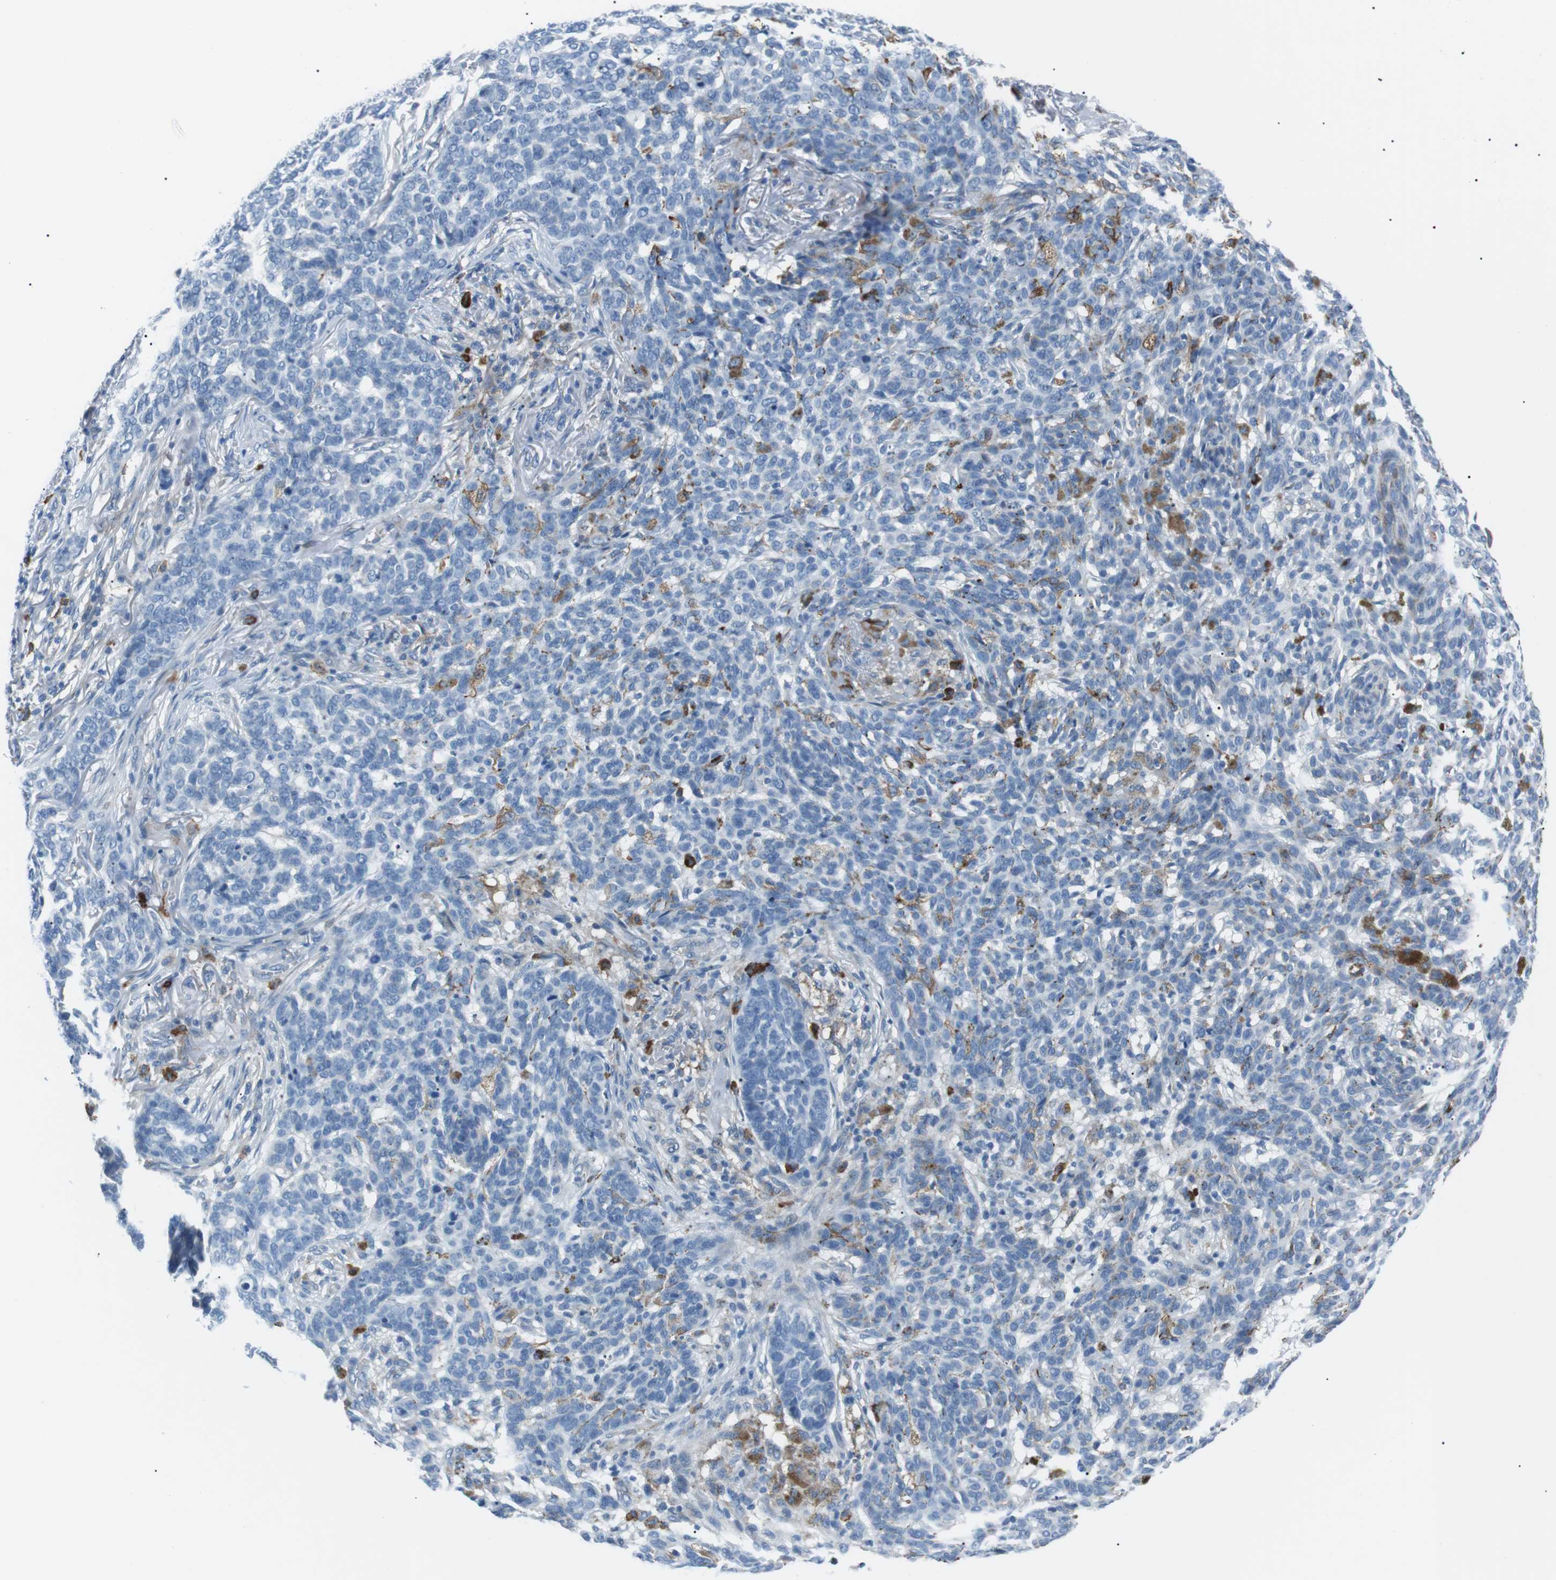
{"staining": {"intensity": "moderate", "quantity": "<25%", "location": "cytoplasmic/membranous"}, "tissue": "skin cancer", "cell_type": "Tumor cells", "image_type": "cancer", "snomed": [{"axis": "morphology", "description": "Basal cell carcinoma"}, {"axis": "topography", "description": "Skin"}], "caption": "IHC image of neoplastic tissue: human skin cancer stained using immunohistochemistry (IHC) shows low levels of moderate protein expression localized specifically in the cytoplasmic/membranous of tumor cells, appearing as a cytoplasmic/membranous brown color.", "gene": "CSF2RA", "patient": {"sex": "male", "age": 85}}